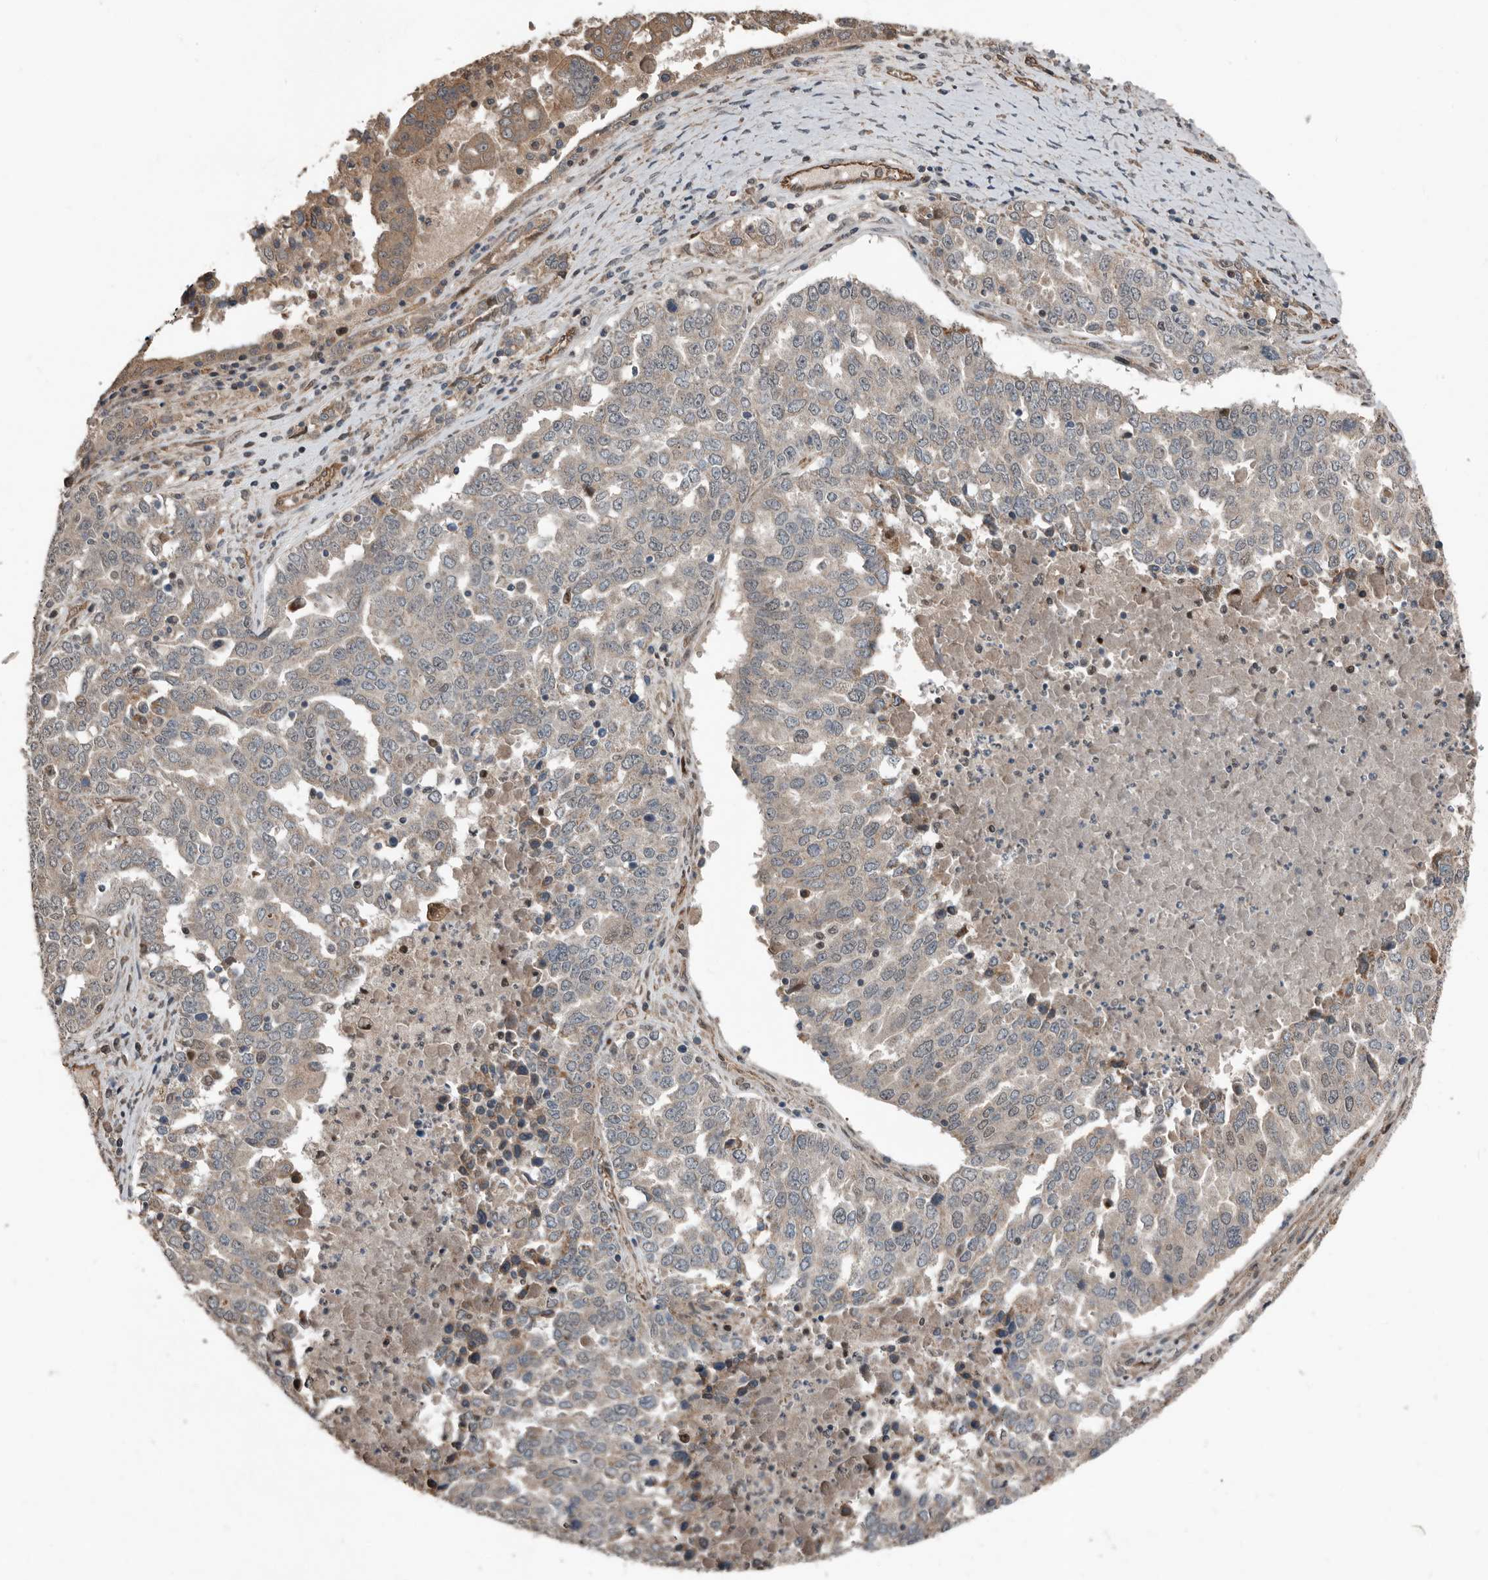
{"staining": {"intensity": "weak", "quantity": ">75%", "location": "cytoplasmic/membranous"}, "tissue": "ovarian cancer", "cell_type": "Tumor cells", "image_type": "cancer", "snomed": [{"axis": "morphology", "description": "Carcinoma, endometroid"}, {"axis": "topography", "description": "Ovary"}], "caption": "This is an image of immunohistochemistry (IHC) staining of ovarian cancer (endometroid carcinoma), which shows weak staining in the cytoplasmic/membranous of tumor cells.", "gene": "YOD1", "patient": {"sex": "female", "age": 62}}